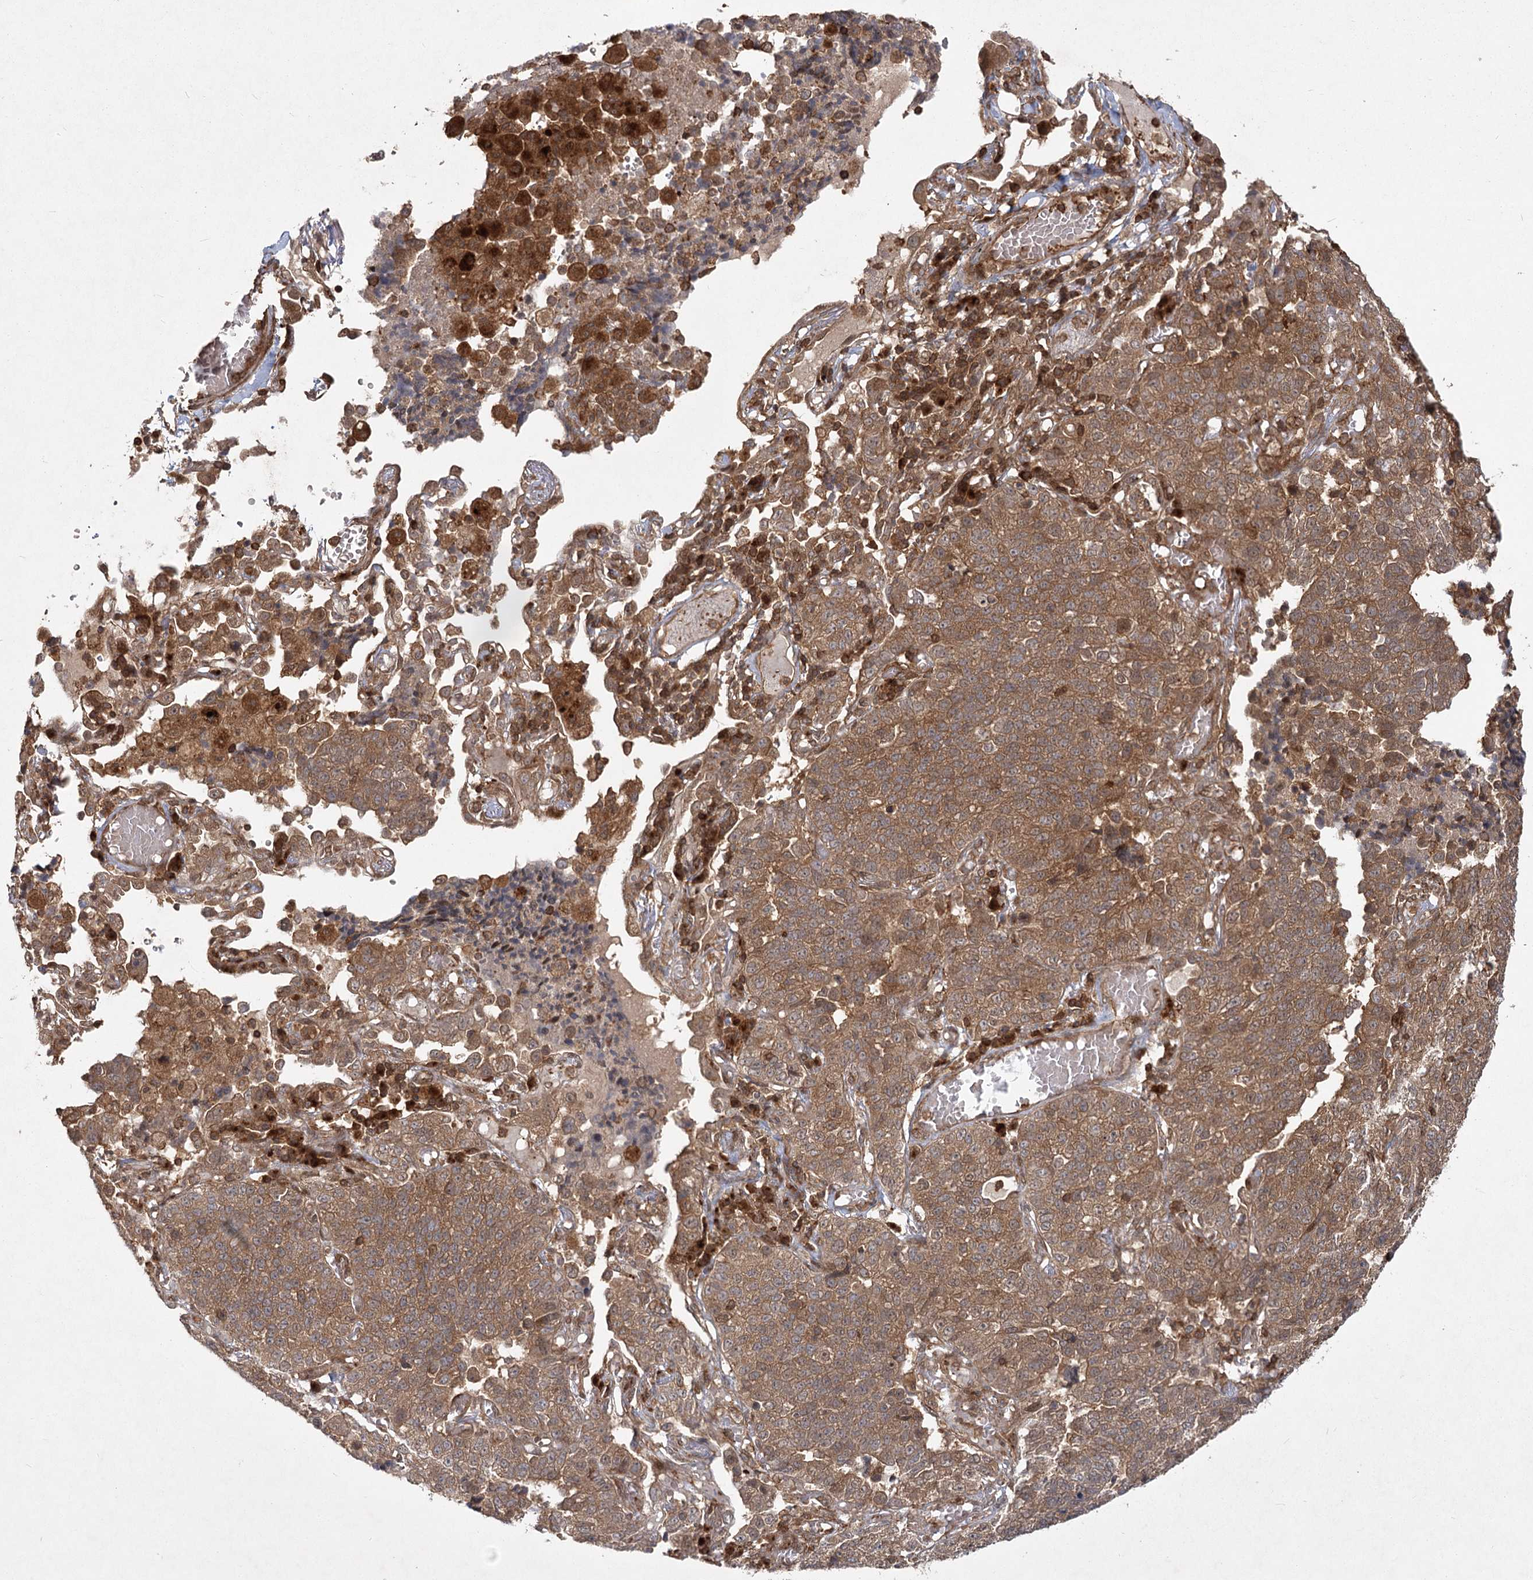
{"staining": {"intensity": "moderate", "quantity": ">75%", "location": "cytoplasmic/membranous"}, "tissue": "lung cancer", "cell_type": "Tumor cells", "image_type": "cancer", "snomed": [{"axis": "morphology", "description": "Adenocarcinoma, NOS"}, {"axis": "topography", "description": "Lung"}], "caption": "Tumor cells exhibit medium levels of moderate cytoplasmic/membranous expression in about >75% of cells in lung adenocarcinoma.", "gene": "MDFIC", "patient": {"sex": "male", "age": 49}}